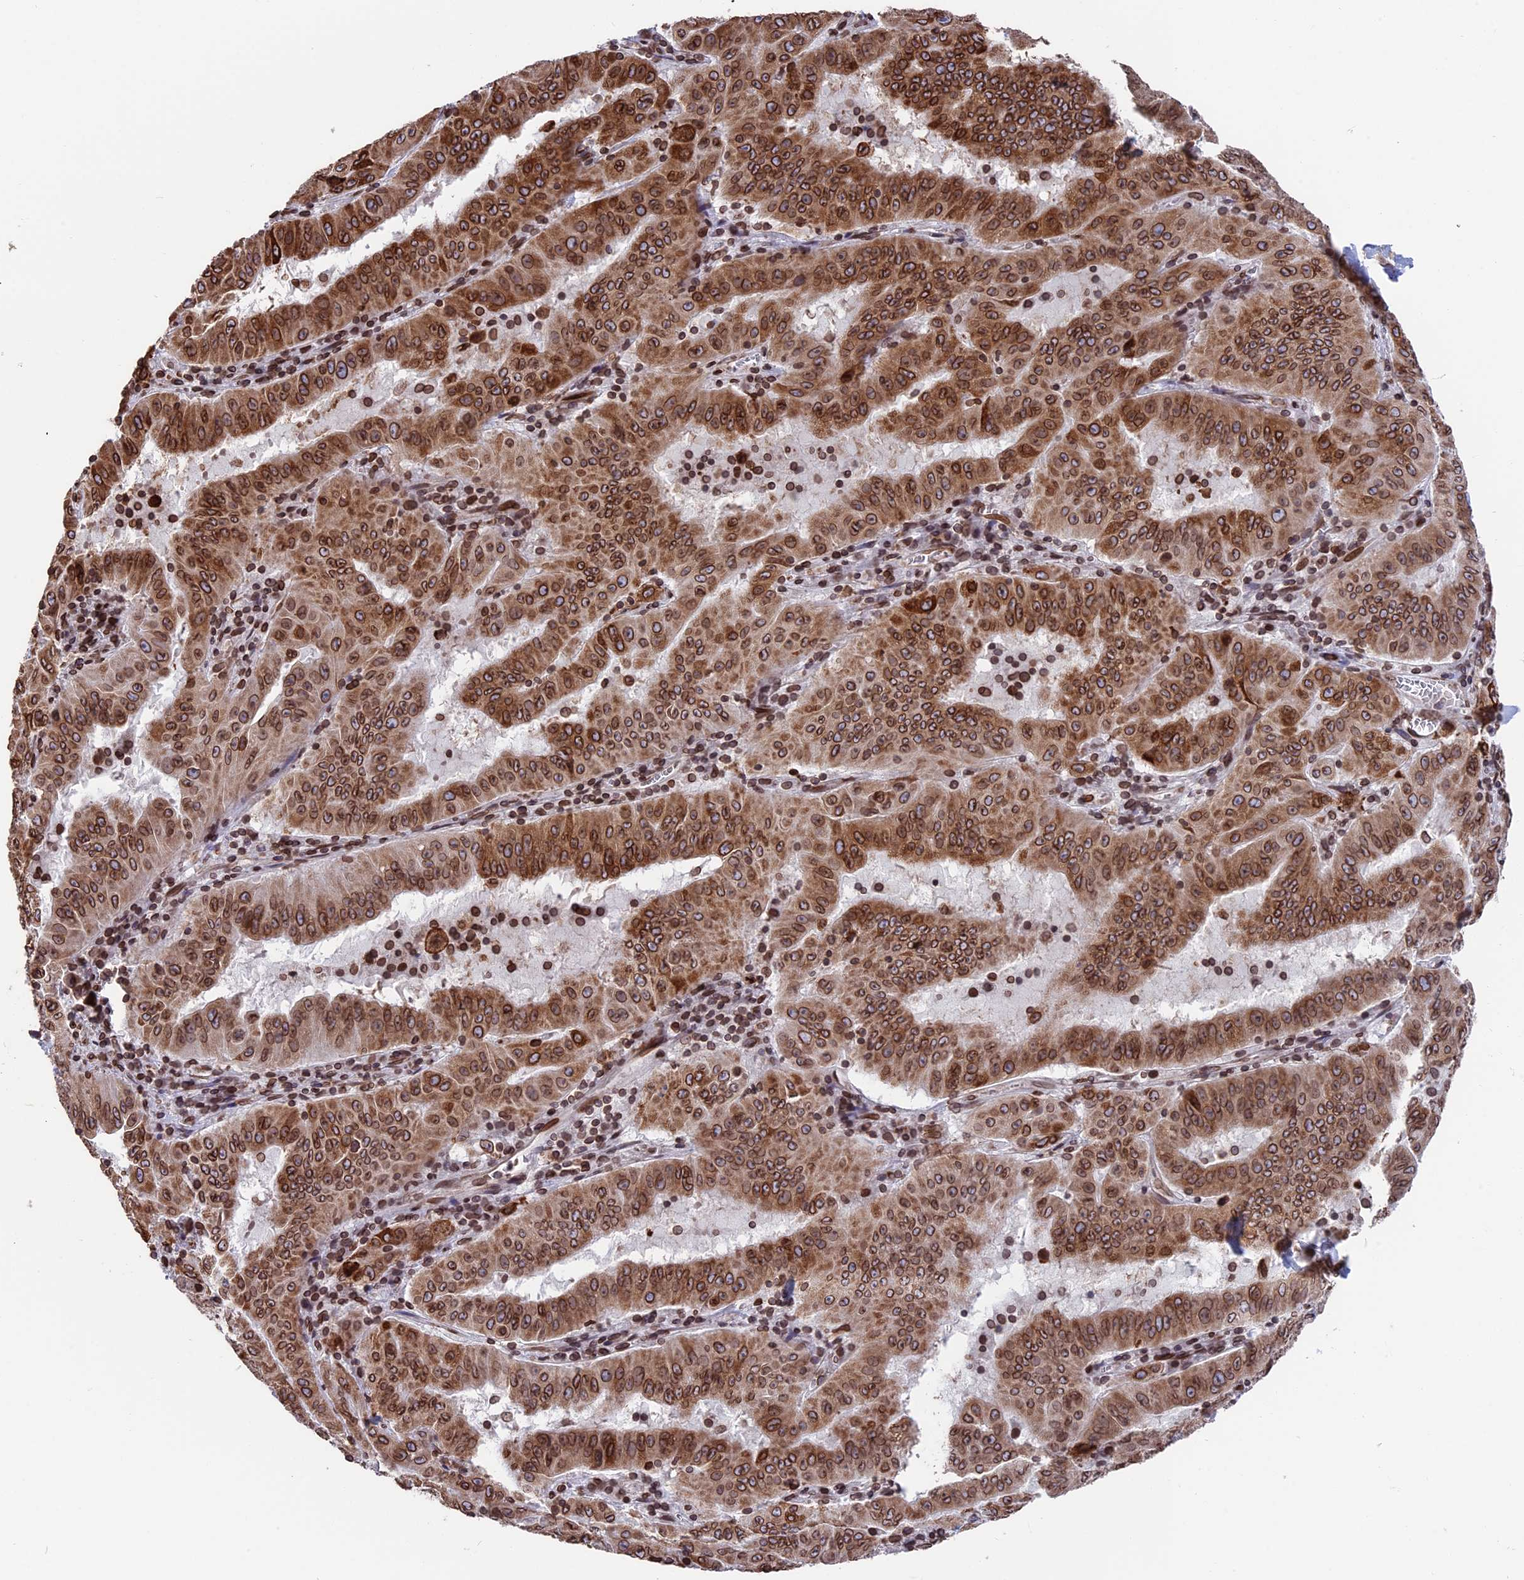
{"staining": {"intensity": "moderate", "quantity": ">75%", "location": "cytoplasmic/membranous,nuclear"}, "tissue": "pancreatic cancer", "cell_type": "Tumor cells", "image_type": "cancer", "snomed": [{"axis": "morphology", "description": "Adenocarcinoma, NOS"}, {"axis": "topography", "description": "Pancreas"}], "caption": "A brown stain shows moderate cytoplasmic/membranous and nuclear staining of a protein in human pancreatic cancer tumor cells.", "gene": "PTCHD4", "patient": {"sex": "male", "age": 63}}